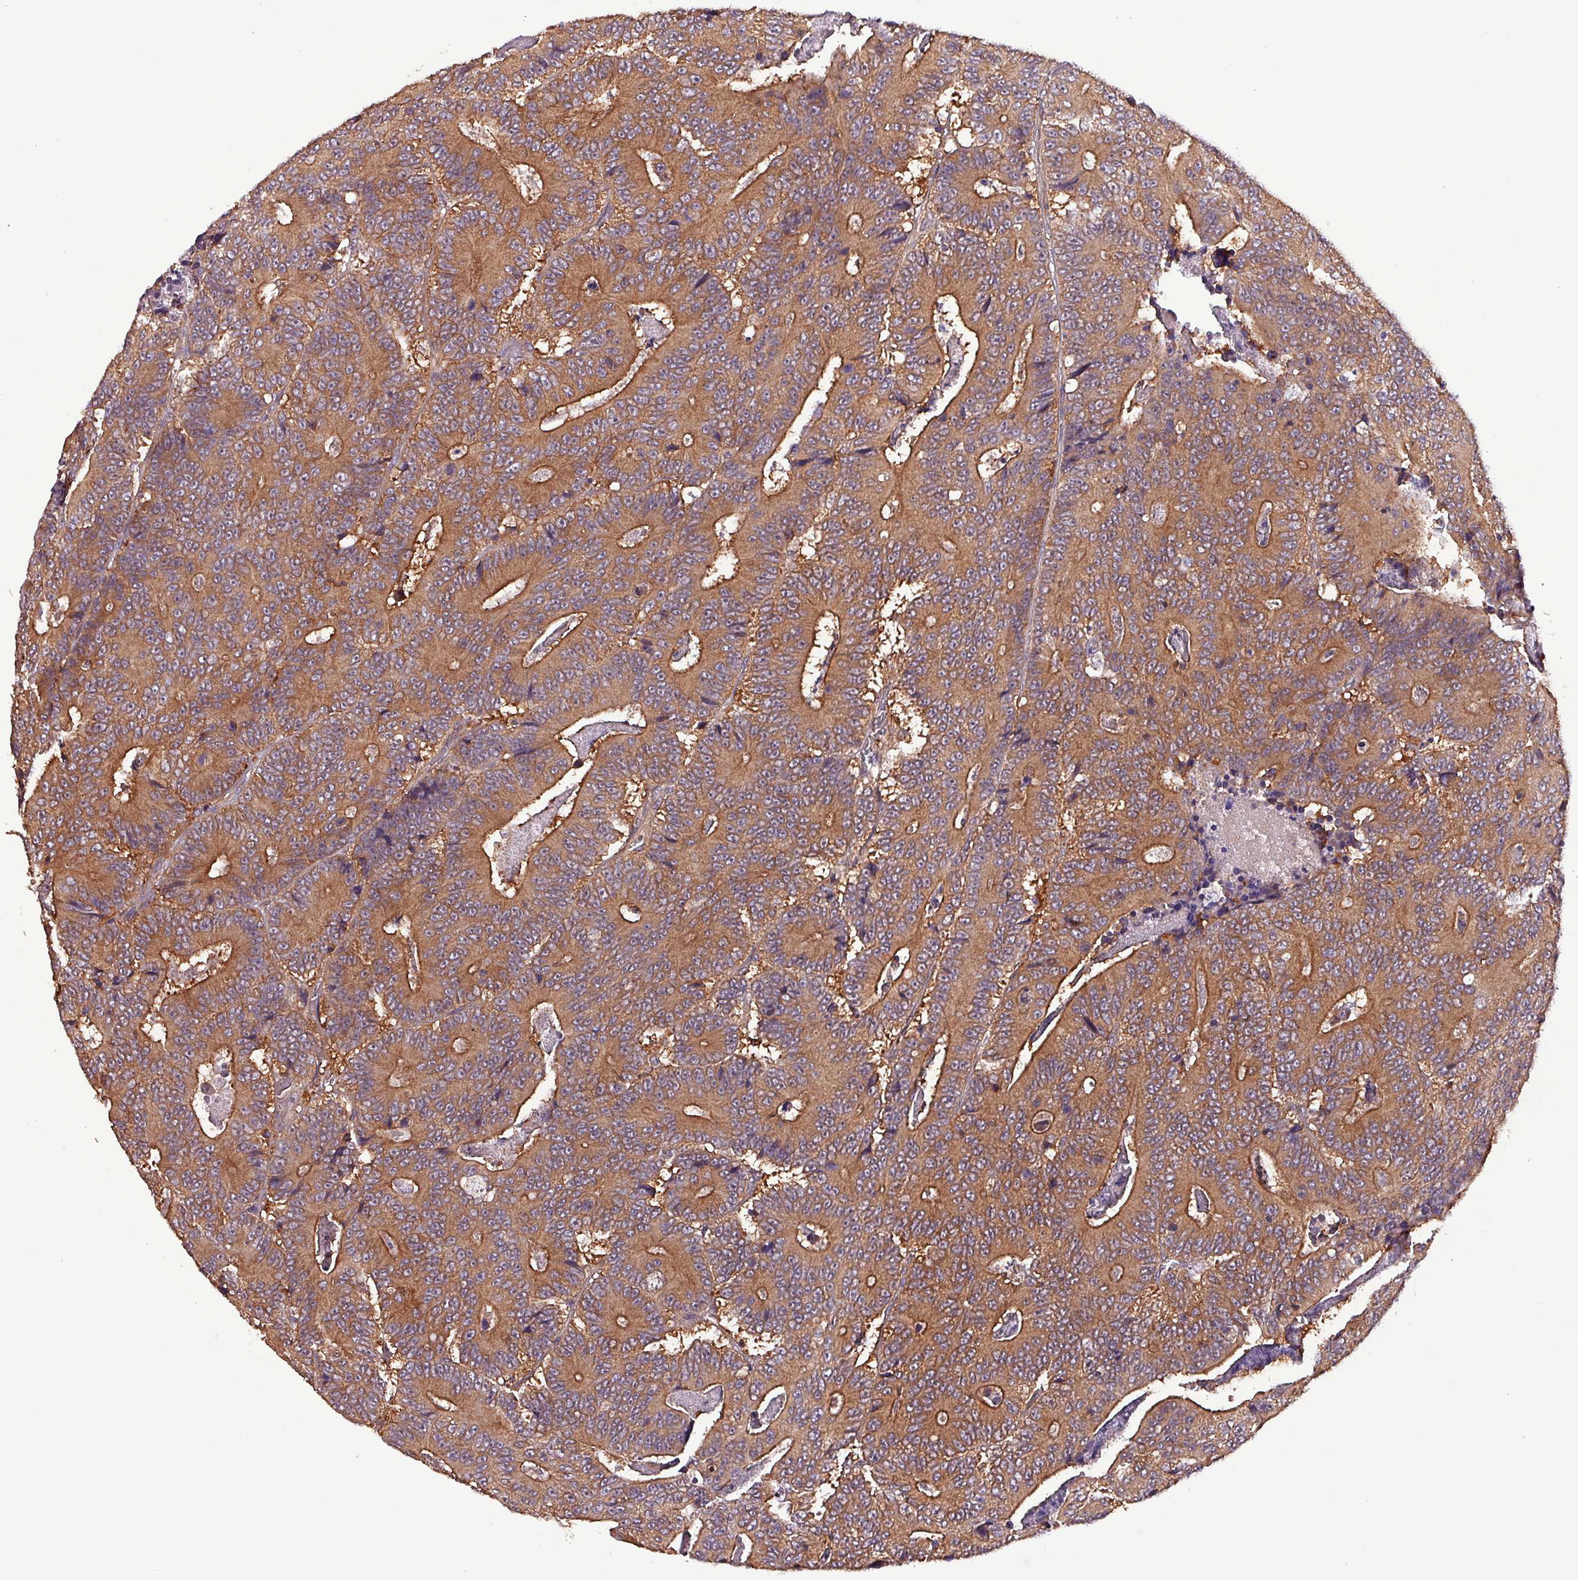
{"staining": {"intensity": "moderate", "quantity": ">75%", "location": "cytoplasmic/membranous"}, "tissue": "colorectal cancer", "cell_type": "Tumor cells", "image_type": "cancer", "snomed": [{"axis": "morphology", "description": "Adenocarcinoma, NOS"}, {"axis": "topography", "description": "Colon"}], "caption": "DAB (3,3'-diaminobenzidine) immunohistochemical staining of human colorectal cancer exhibits moderate cytoplasmic/membranous protein staining in about >75% of tumor cells. (DAB IHC with brightfield microscopy, high magnification).", "gene": "PAFAH1B2", "patient": {"sex": "male", "age": 83}}